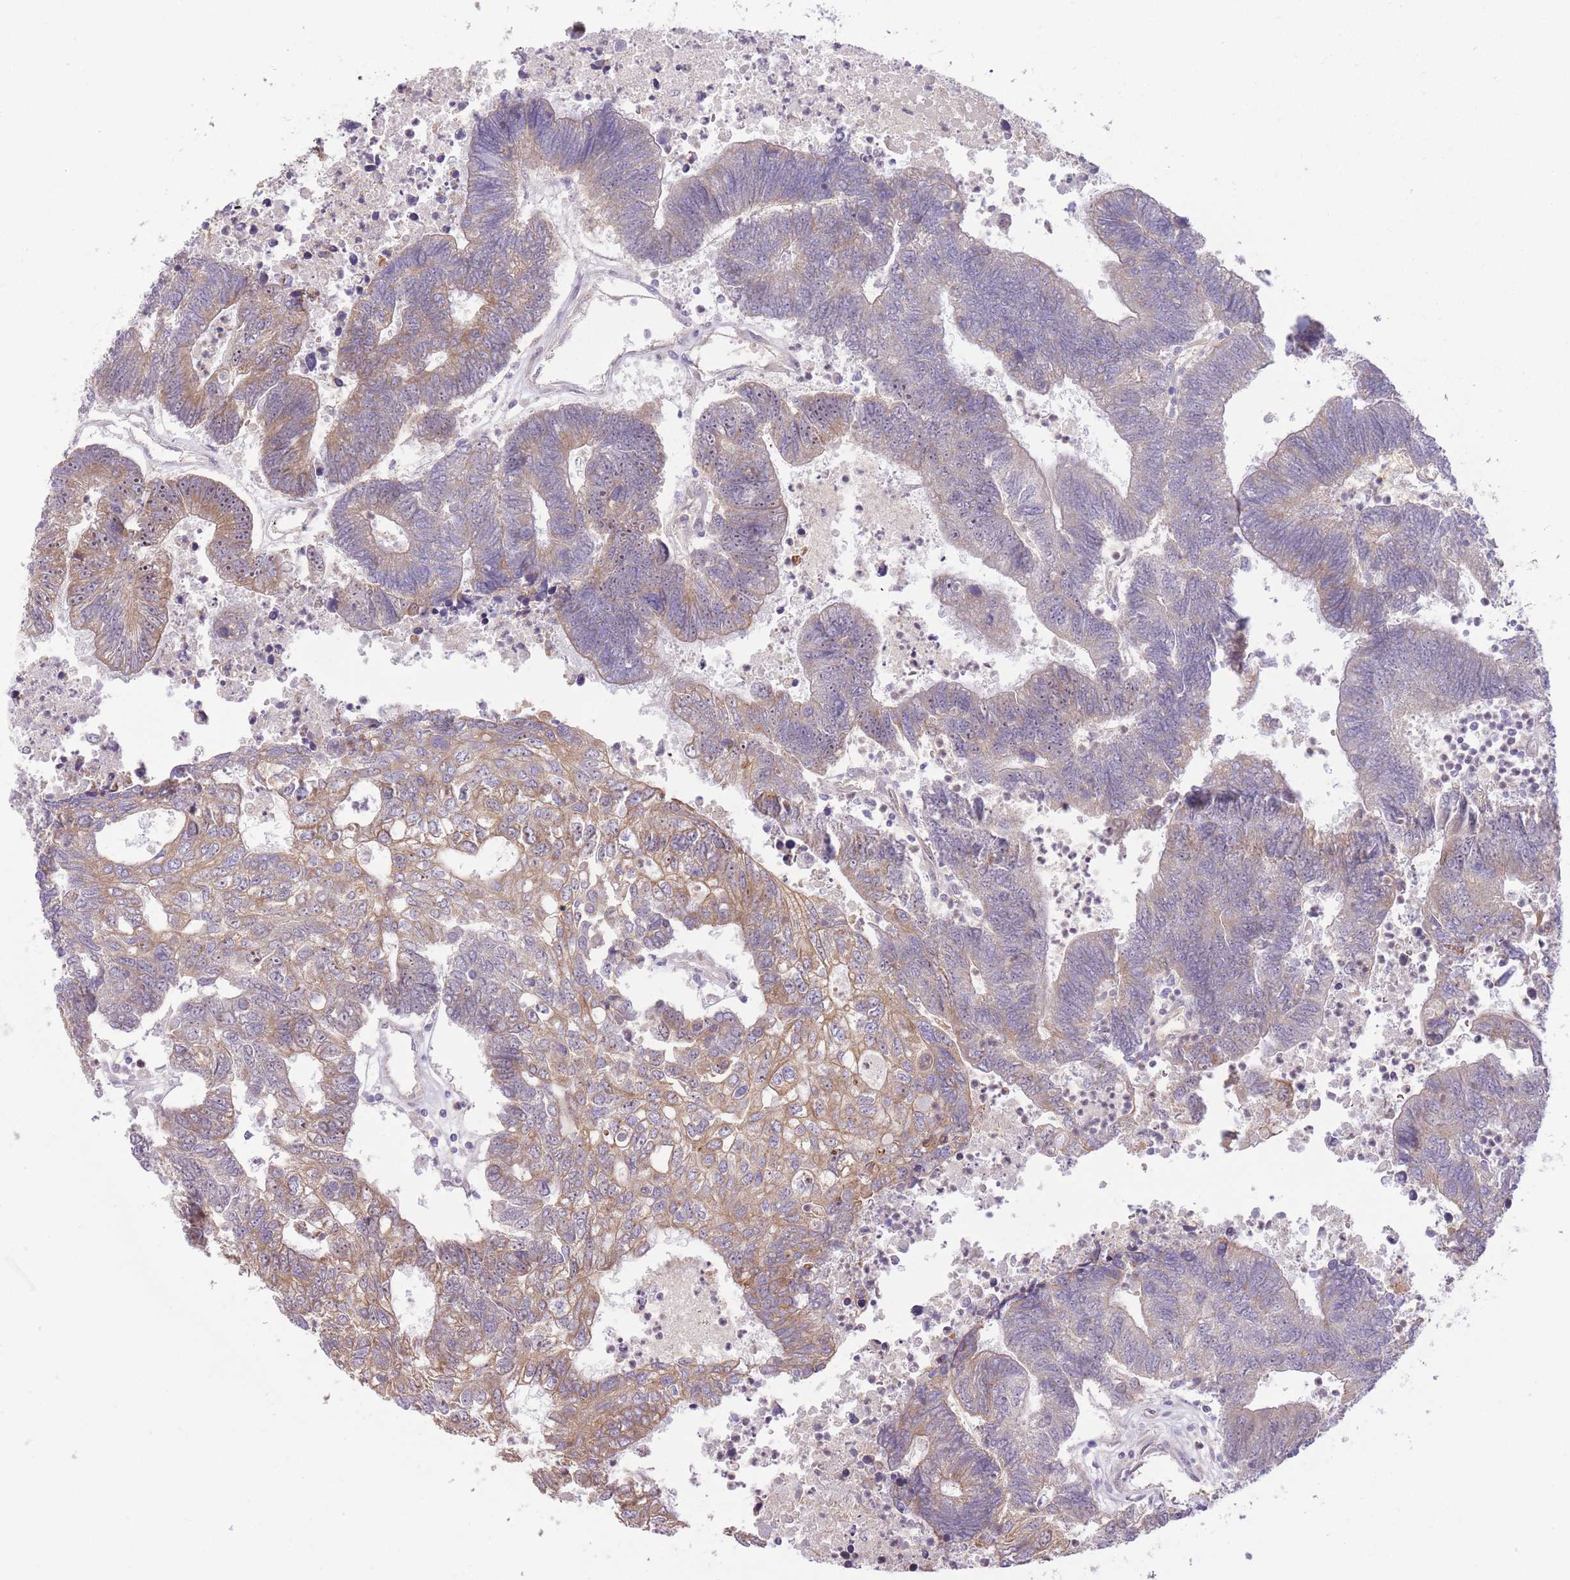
{"staining": {"intensity": "moderate", "quantity": "25%-75%", "location": "cytoplasmic/membranous"}, "tissue": "colorectal cancer", "cell_type": "Tumor cells", "image_type": "cancer", "snomed": [{"axis": "morphology", "description": "Adenocarcinoma, NOS"}, {"axis": "topography", "description": "Colon"}], "caption": "Moderate cytoplasmic/membranous staining is present in approximately 25%-75% of tumor cells in colorectal adenocarcinoma. The staining is performed using DAB (3,3'-diaminobenzidine) brown chromogen to label protein expression. The nuclei are counter-stained blue using hematoxylin.", "gene": "REV1", "patient": {"sex": "female", "age": 48}}